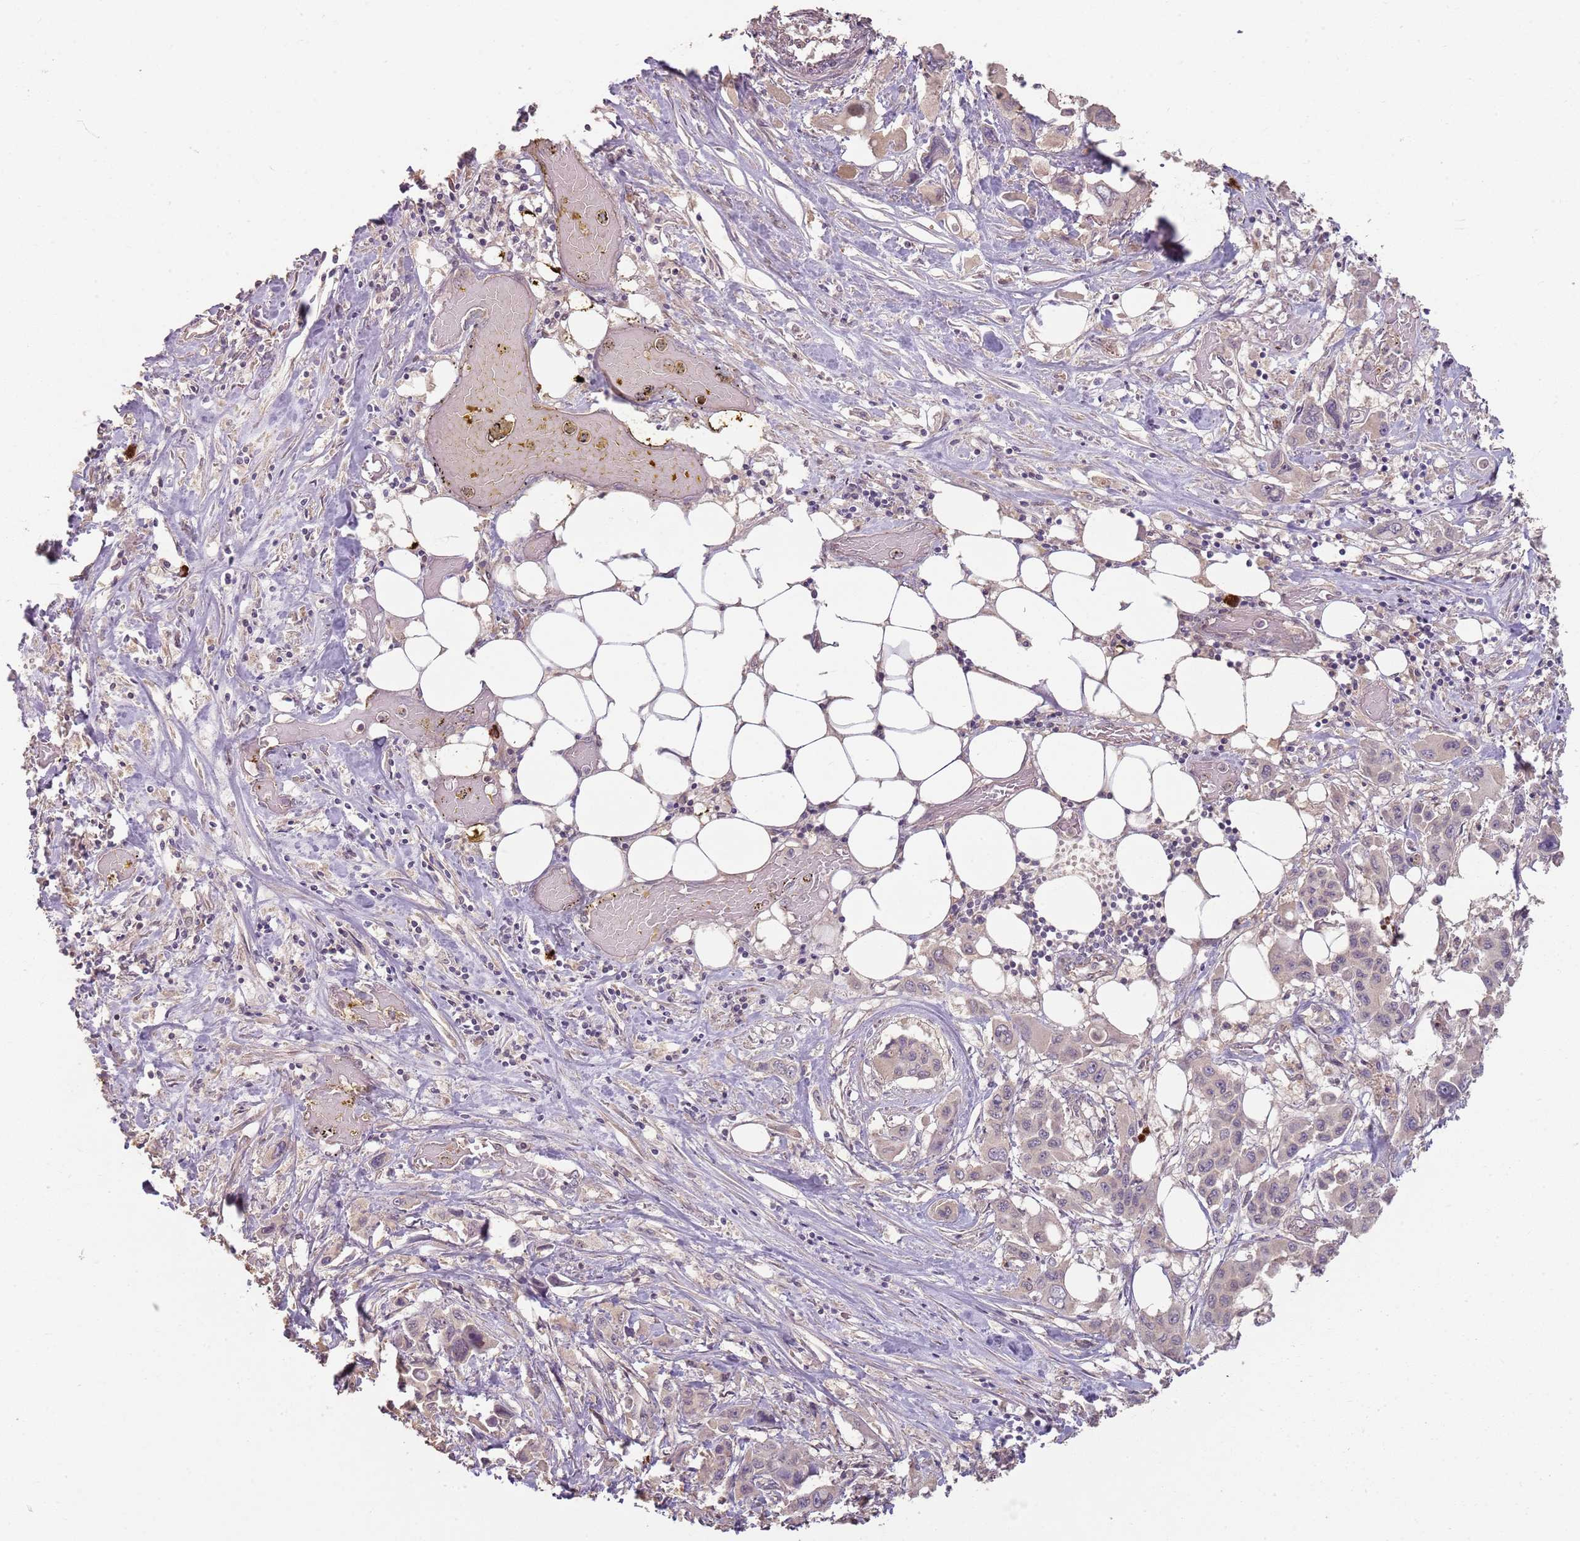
{"staining": {"intensity": "weak", "quantity": "25%-75%", "location": "cytoplasmic/membranous"}, "tissue": "pancreatic cancer", "cell_type": "Tumor cells", "image_type": "cancer", "snomed": [{"axis": "morphology", "description": "Adenocarcinoma, NOS"}, {"axis": "topography", "description": "Pancreas"}], "caption": "Pancreatic adenocarcinoma stained with a brown dye reveals weak cytoplasmic/membranous positive staining in approximately 25%-75% of tumor cells.", "gene": "CCDC168", "patient": {"sex": "male", "age": 92}}